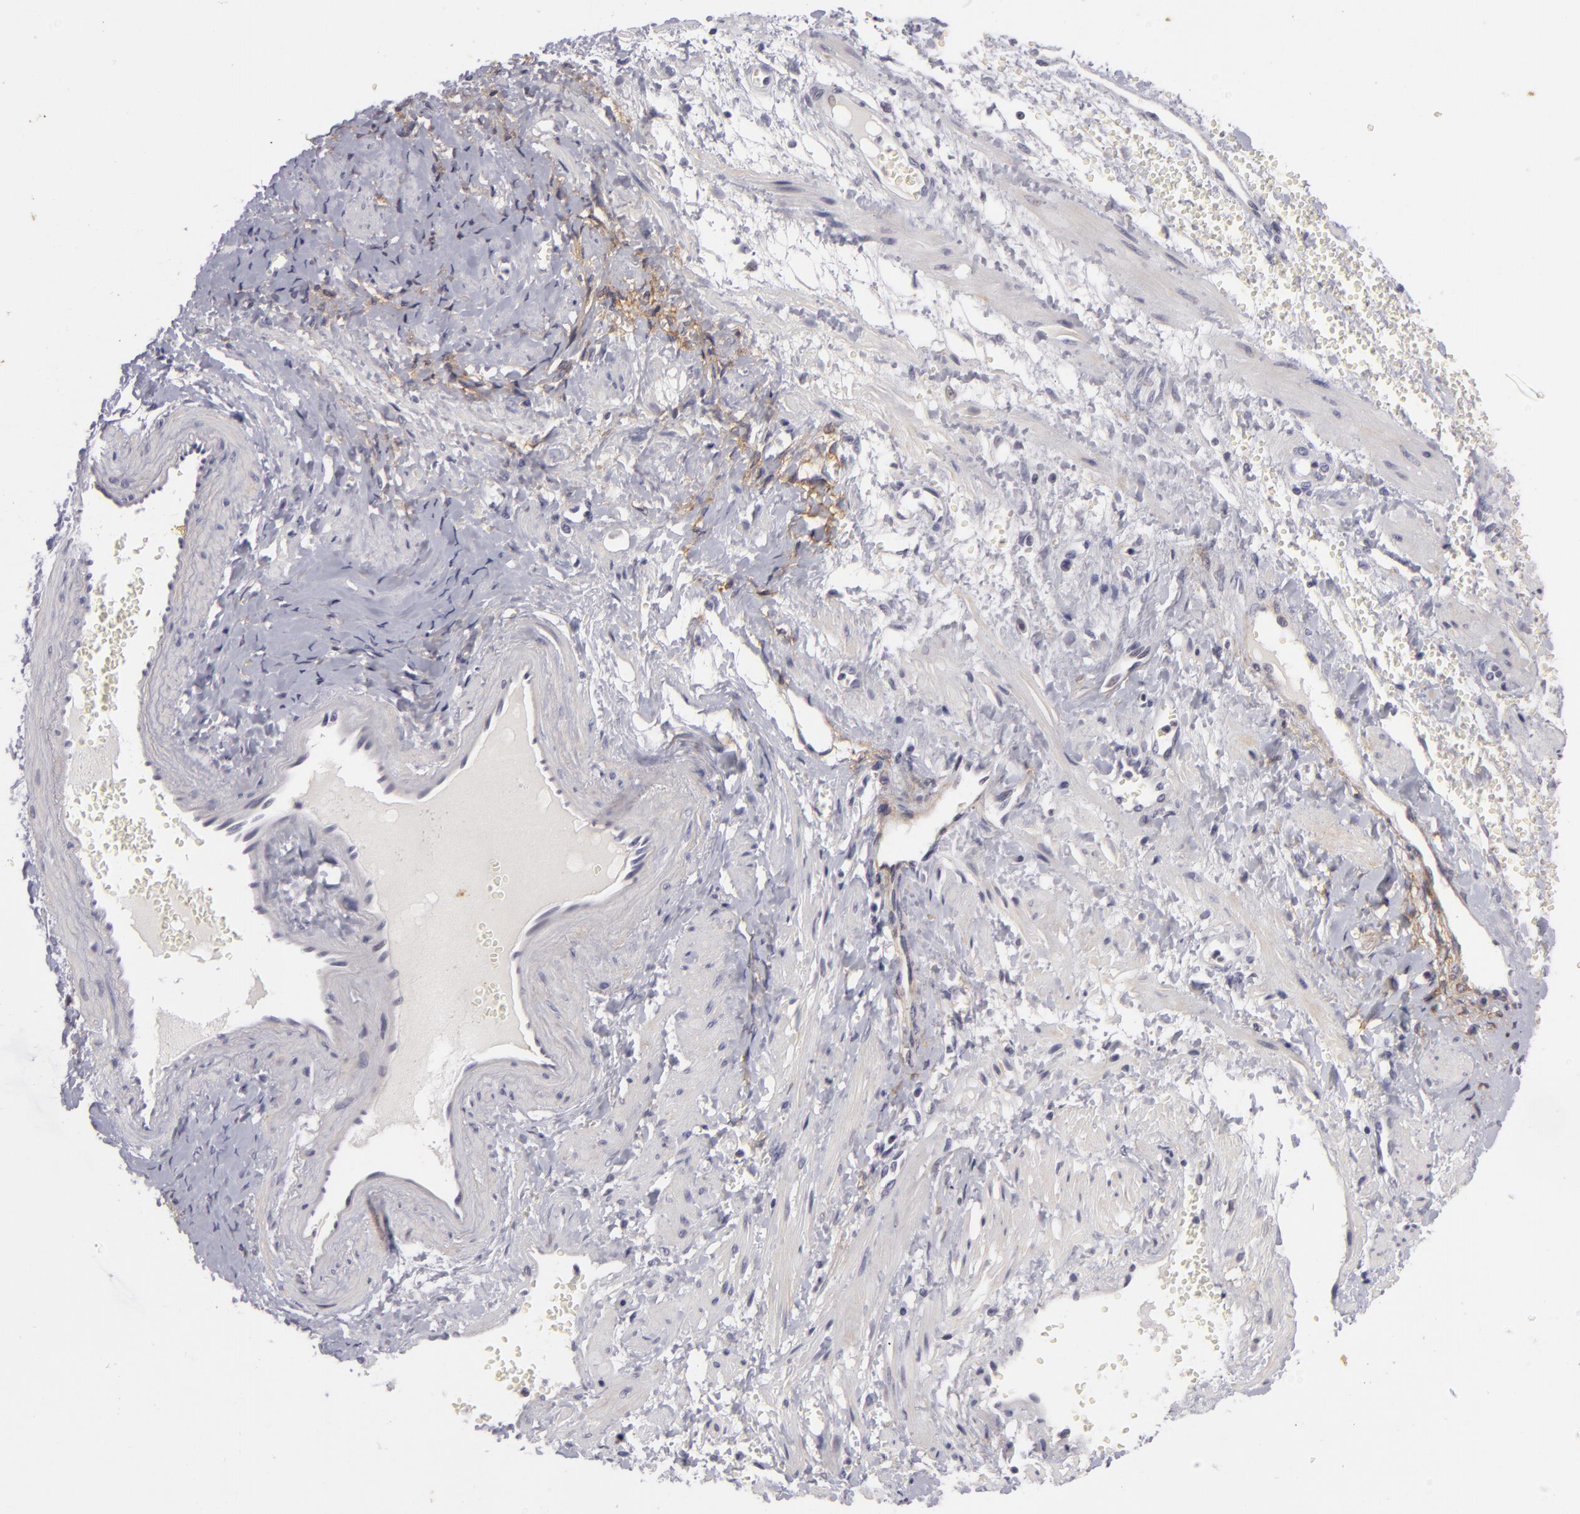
{"staining": {"intensity": "moderate", "quantity": "25%-75%", "location": "cytoplasmic/membranous"}, "tissue": "ovarian cancer", "cell_type": "Tumor cells", "image_type": "cancer", "snomed": [{"axis": "morphology", "description": "Cystadenocarcinoma, serous, NOS"}, {"axis": "topography", "description": "Ovary"}], "caption": "Tumor cells demonstrate medium levels of moderate cytoplasmic/membranous expression in about 25%-75% of cells in human ovarian cancer (serous cystadenocarcinoma).", "gene": "NLGN4X", "patient": {"sex": "female", "age": 71}}